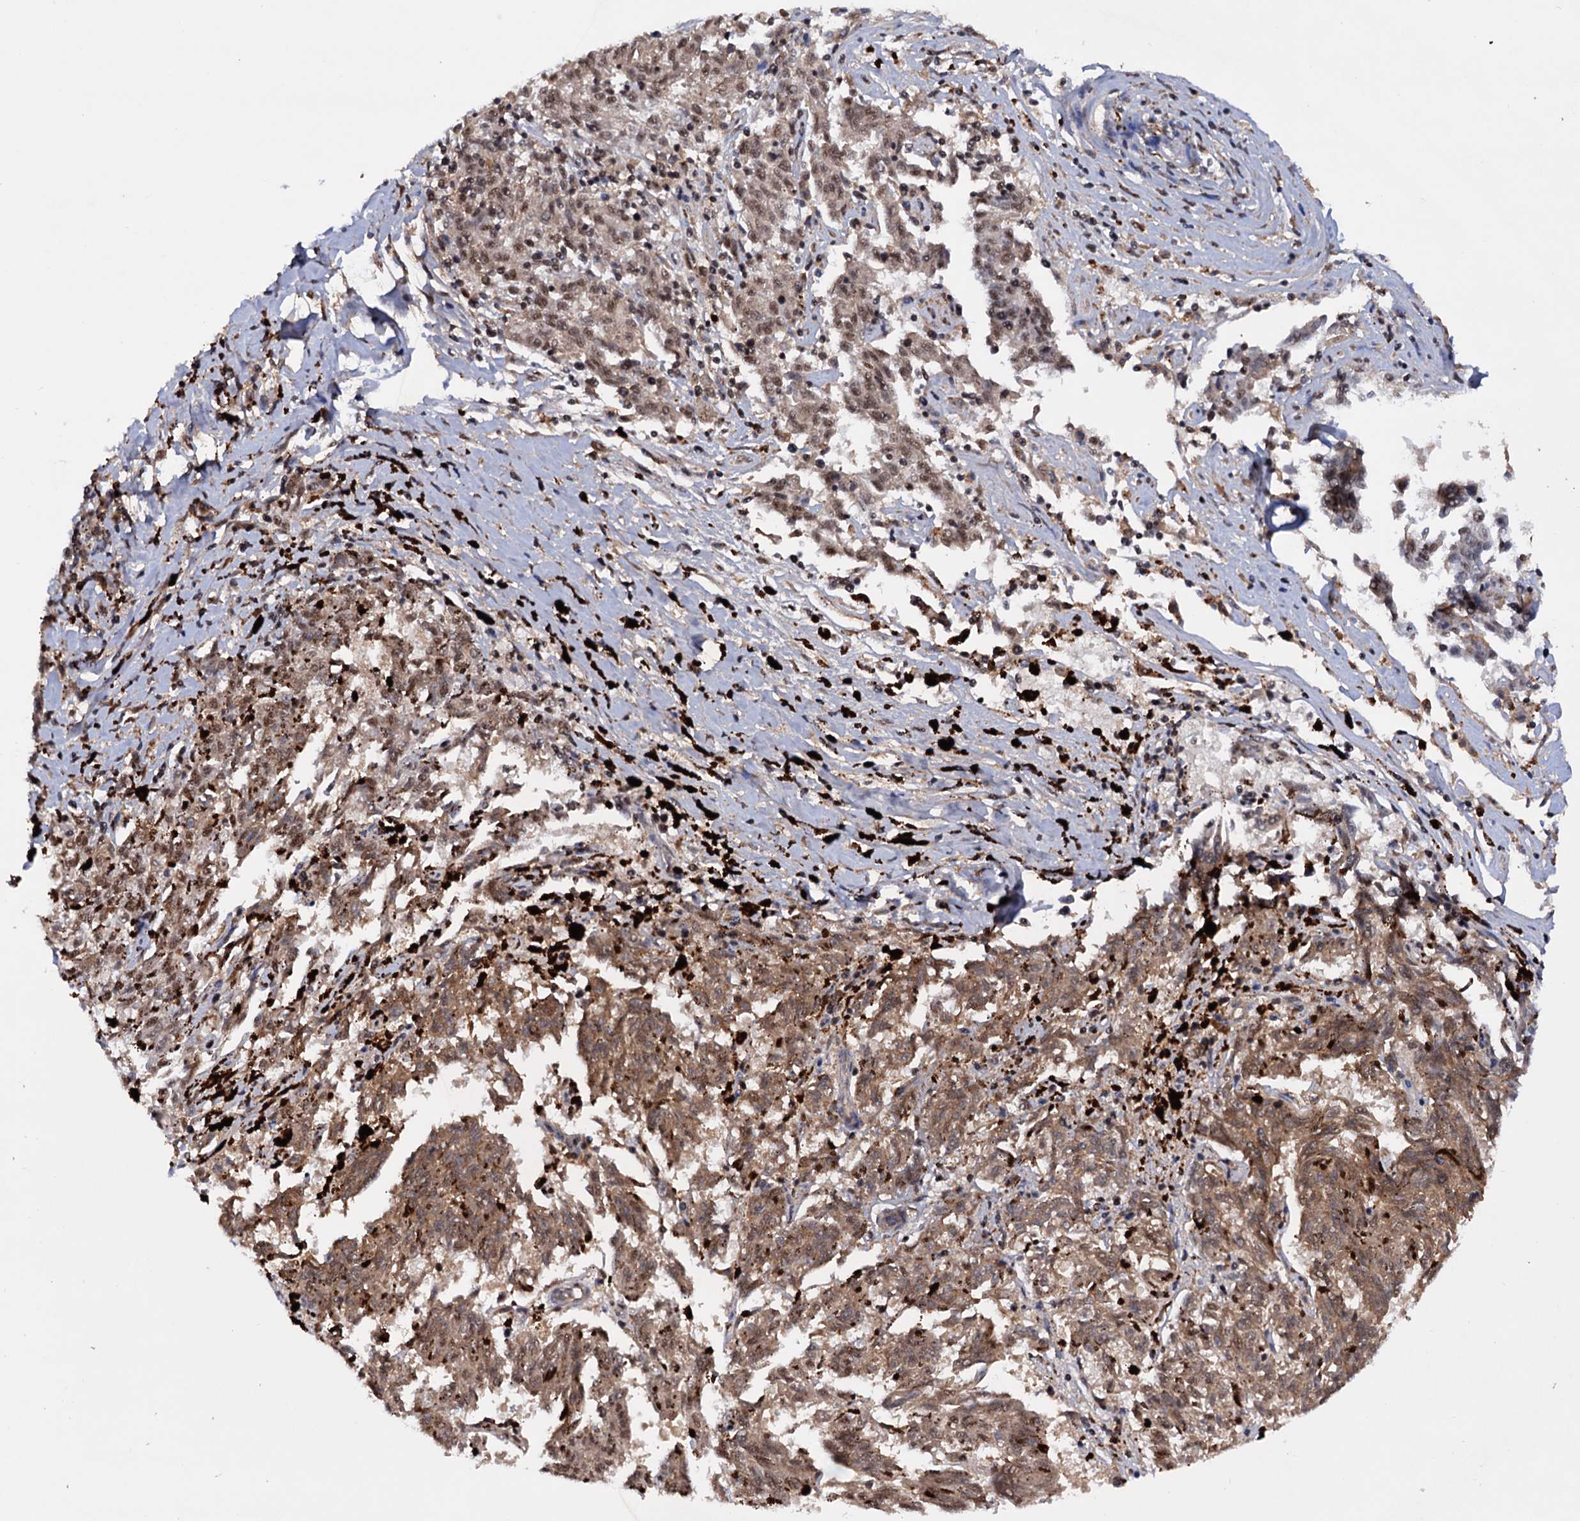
{"staining": {"intensity": "moderate", "quantity": ">75%", "location": "cytoplasmic/membranous,nuclear"}, "tissue": "melanoma", "cell_type": "Tumor cells", "image_type": "cancer", "snomed": [{"axis": "morphology", "description": "Malignant melanoma, NOS"}, {"axis": "topography", "description": "Skin"}], "caption": "Protein staining of melanoma tissue exhibits moderate cytoplasmic/membranous and nuclear expression in approximately >75% of tumor cells. (brown staining indicates protein expression, while blue staining denotes nuclei).", "gene": "TBC1D12", "patient": {"sex": "female", "age": 72}}